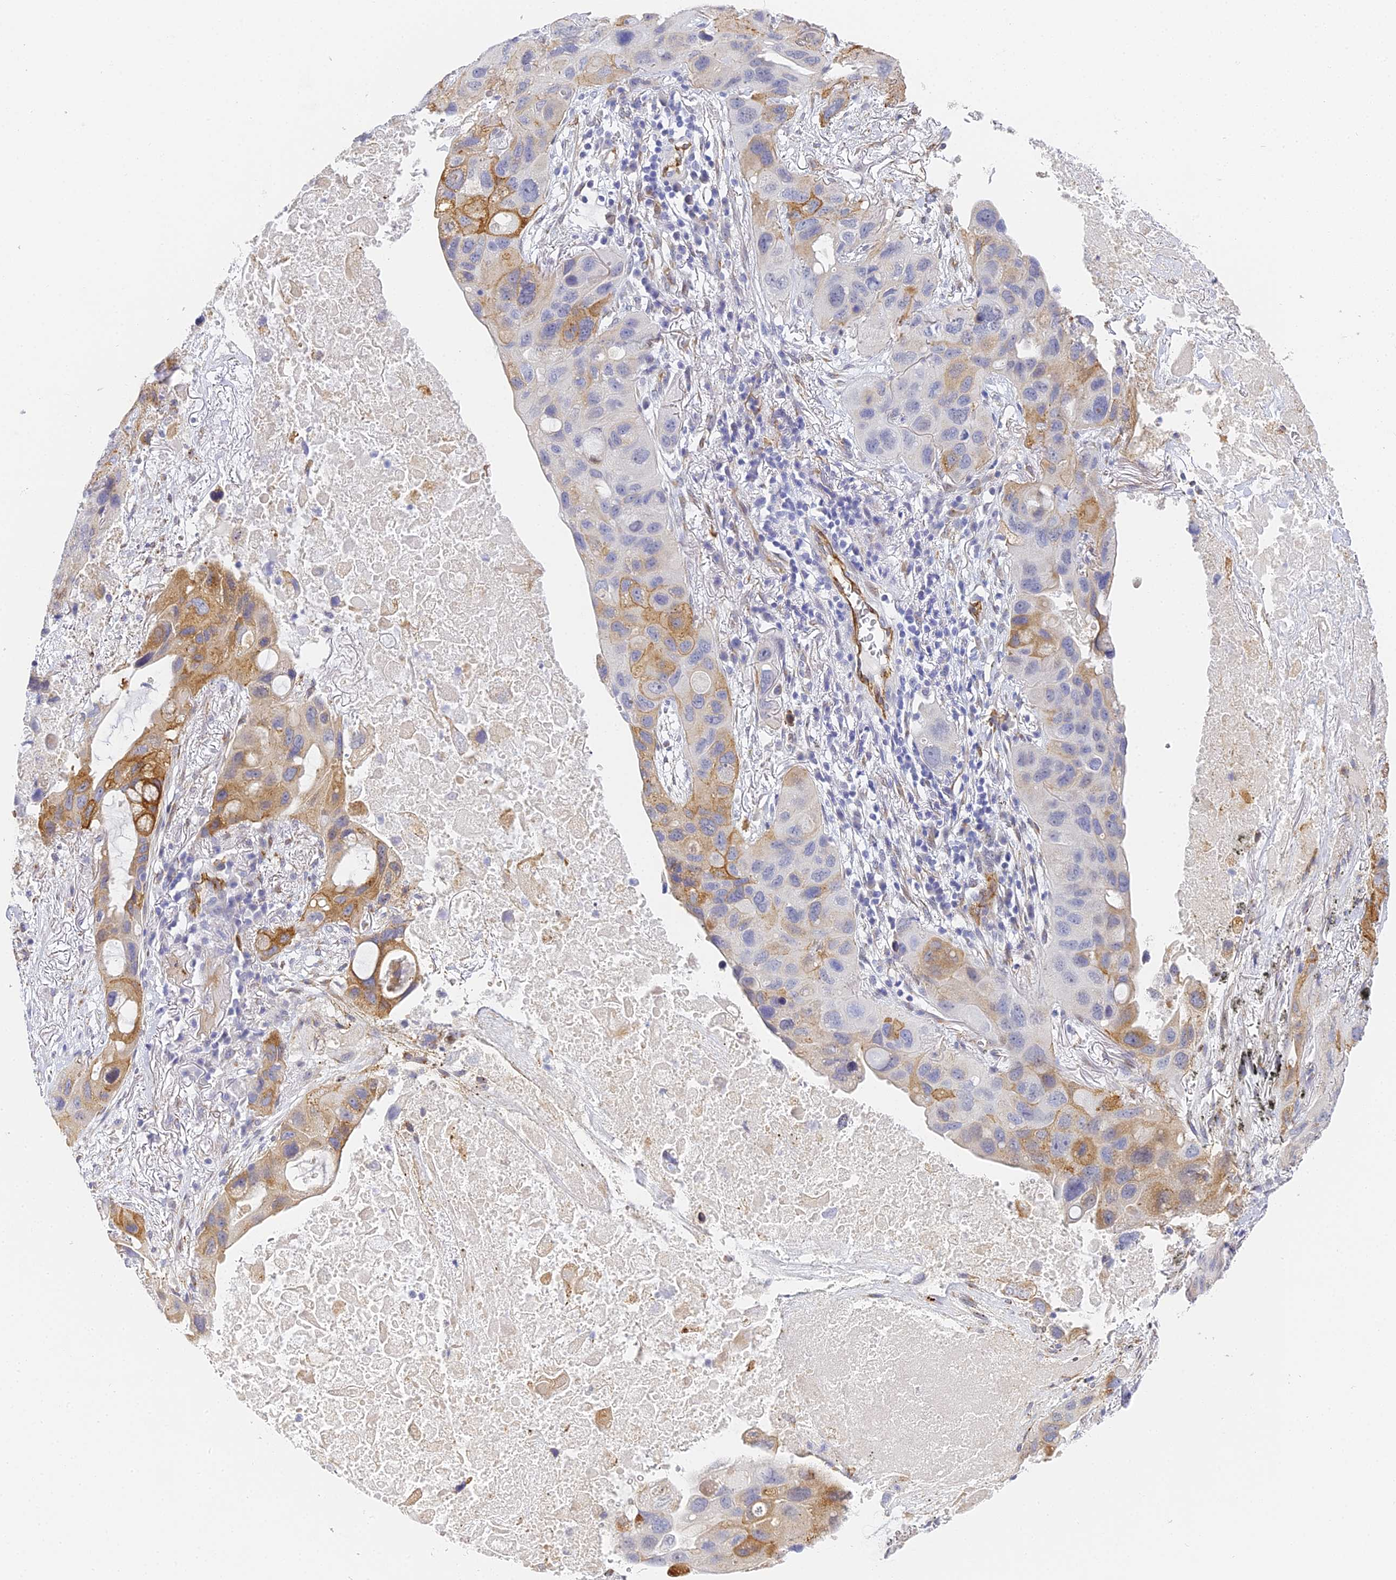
{"staining": {"intensity": "moderate", "quantity": "25%-75%", "location": "cytoplasmic/membranous"}, "tissue": "lung cancer", "cell_type": "Tumor cells", "image_type": "cancer", "snomed": [{"axis": "morphology", "description": "Squamous cell carcinoma, NOS"}, {"axis": "topography", "description": "Lung"}], "caption": "A medium amount of moderate cytoplasmic/membranous positivity is identified in approximately 25%-75% of tumor cells in squamous cell carcinoma (lung) tissue. Immunohistochemistry (ihc) stains the protein of interest in brown and the nuclei are stained blue.", "gene": "GJA1", "patient": {"sex": "female", "age": 73}}